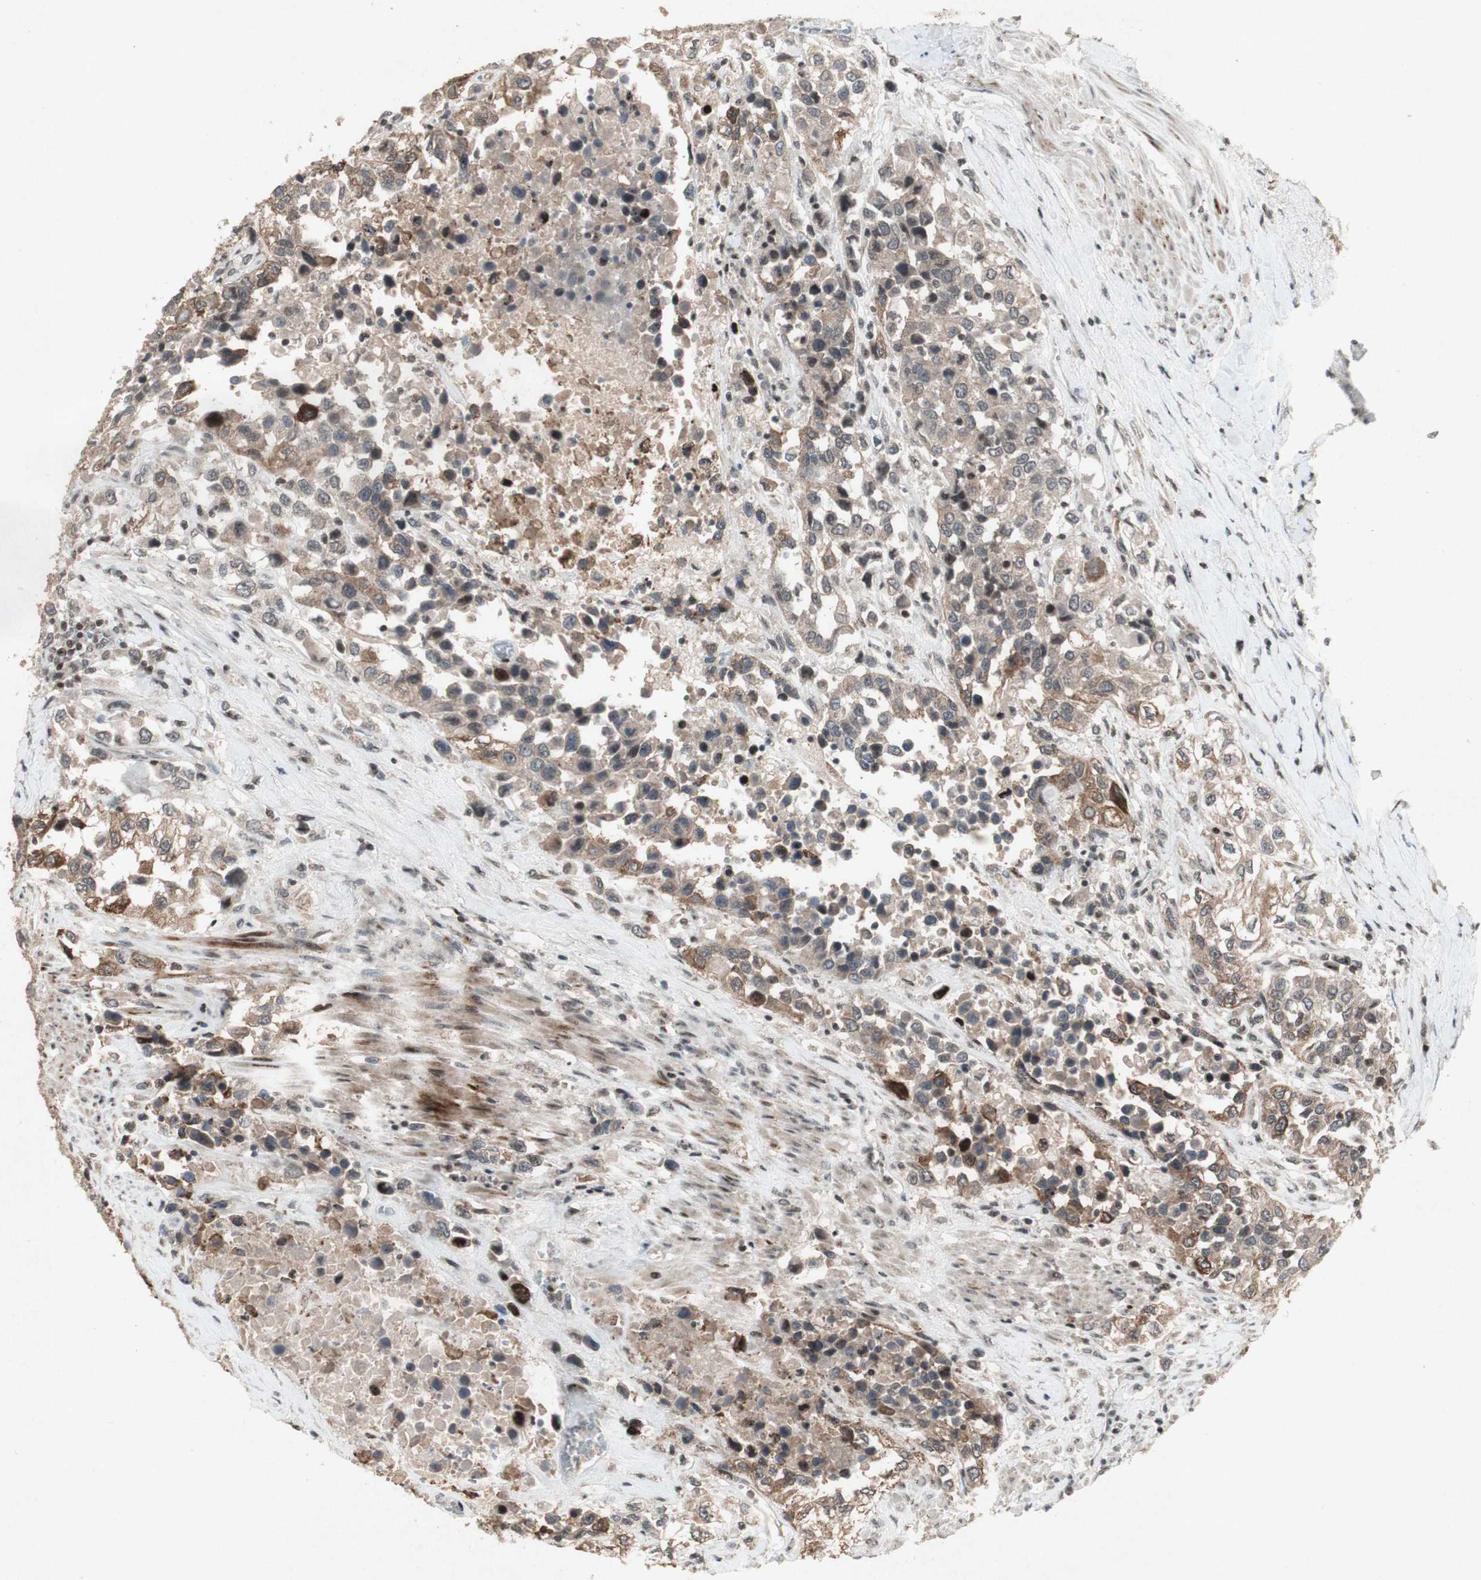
{"staining": {"intensity": "weak", "quantity": ">75%", "location": "cytoplasmic/membranous"}, "tissue": "urothelial cancer", "cell_type": "Tumor cells", "image_type": "cancer", "snomed": [{"axis": "morphology", "description": "Urothelial carcinoma, High grade"}, {"axis": "topography", "description": "Urinary bladder"}], "caption": "A high-resolution photomicrograph shows immunohistochemistry staining of urothelial cancer, which exhibits weak cytoplasmic/membranous positivity in approximately >75% of tumor cells.", "gene": "PLXNA1", "patient": {"sex": "female", "age": 80}}